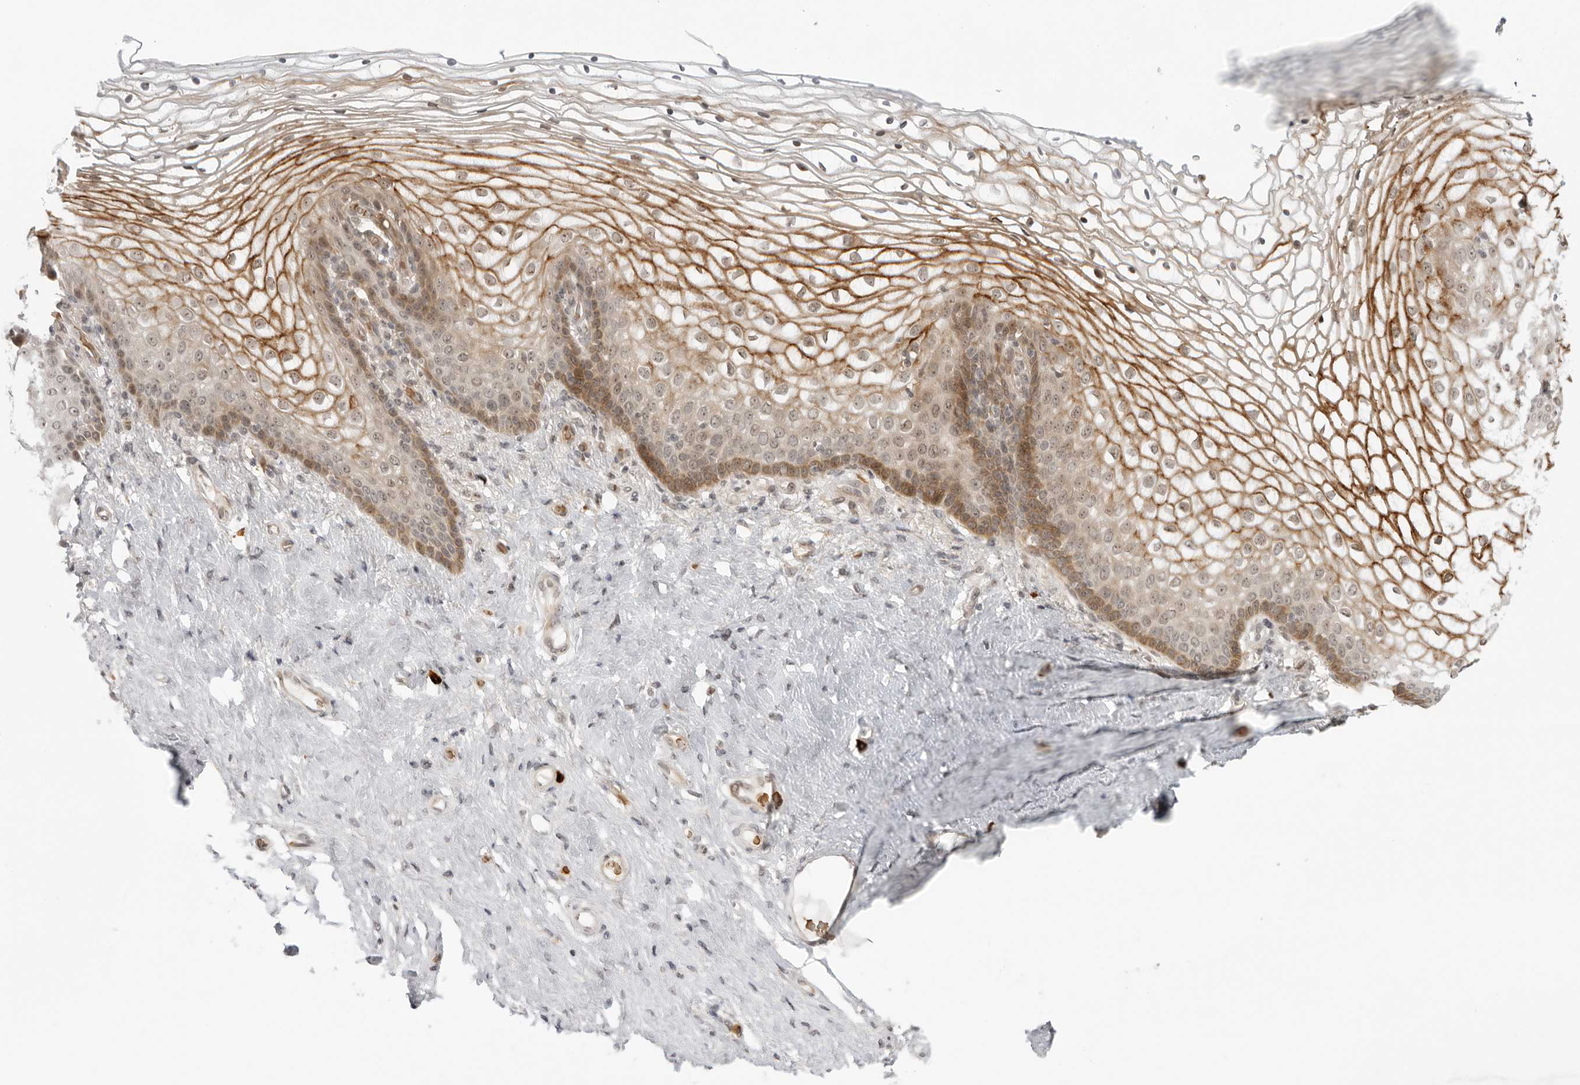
{"staining": {"intensity": "moderate", "quantity": "25%-75%", "location": "cytoplasmic/membranous,nuclear"}, "tissue": "vagina", "cell_type": "Squamous epithelial cells", "image_type": "normal", "snomed": [{"axis": "morphology", "description": "Normal tissue, NOS"}, {"axis": "topography", "description": "Vagina"}], "caption": "High-magnification brightfield microscopy of unremarkable vagina stained with DAB (brown) and counterstained with hematoxylin (blue). squamous epithelial cells exhibit moderate cytoplasmic/membranous,nuclear staining is present in about25%-75% of cells. Immunohistochemistry stains the protein of interest in brown and the nuclei are stained blue.", "gene": "SUGCT", "patient": {"sex": "female", "age": 60}}